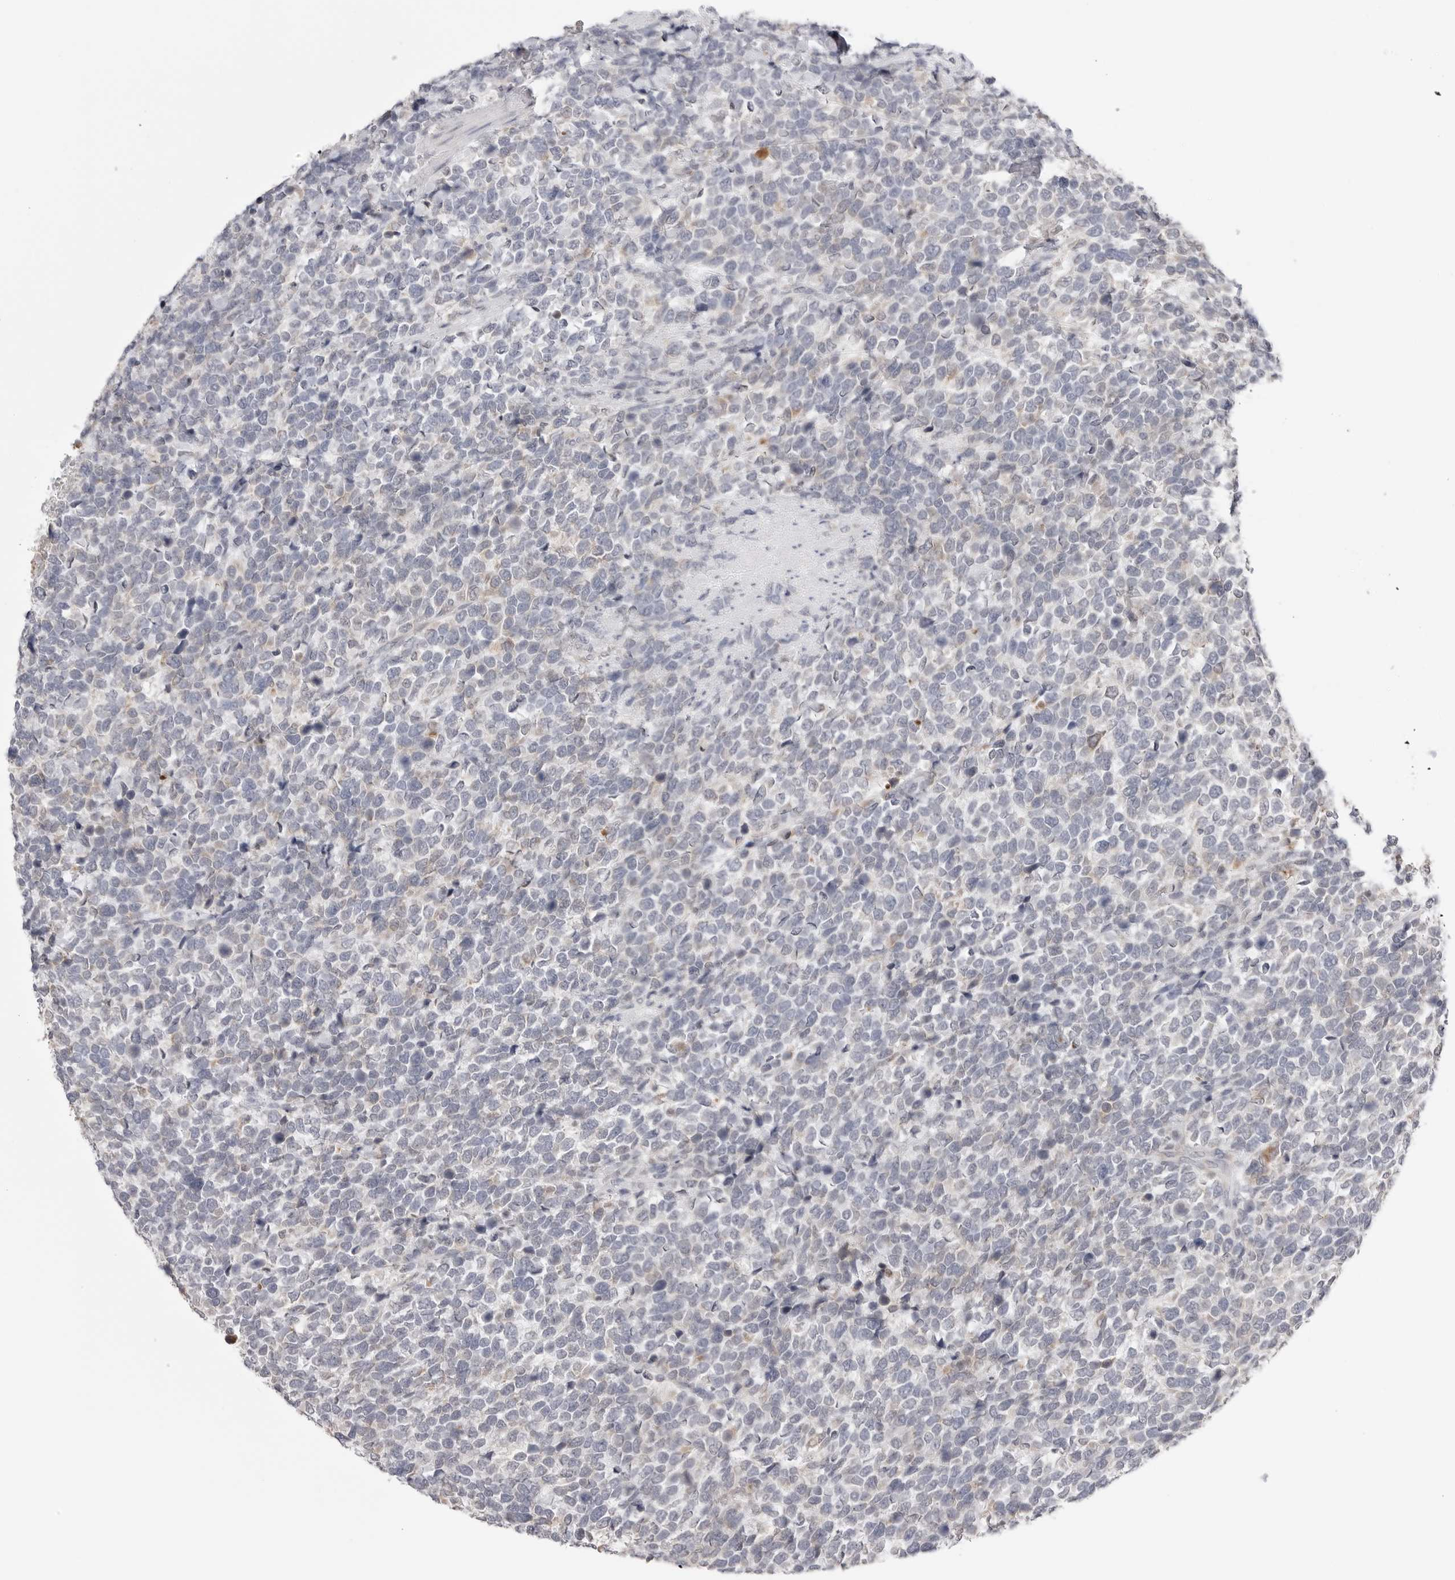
{"staining": {"intensity": "negative", "quantity": "none", "location": "none"}, "tissue": "urothelial cancer", "cell_type": "Tumor cells", "image_type": "cancer", "snomed": [{"axis": "morphology", "description": "Urothelial carcinoma, High grade"}, {"axis": "topography", "description": "Urinary bladder"}], "caption": "Immunohistochemistry of human urothelial carcinoma (high-grade) demonstrates no positivity in tumor cells.", "gene": "RPN1", "patient": {"sex": "female", "age": 82}}